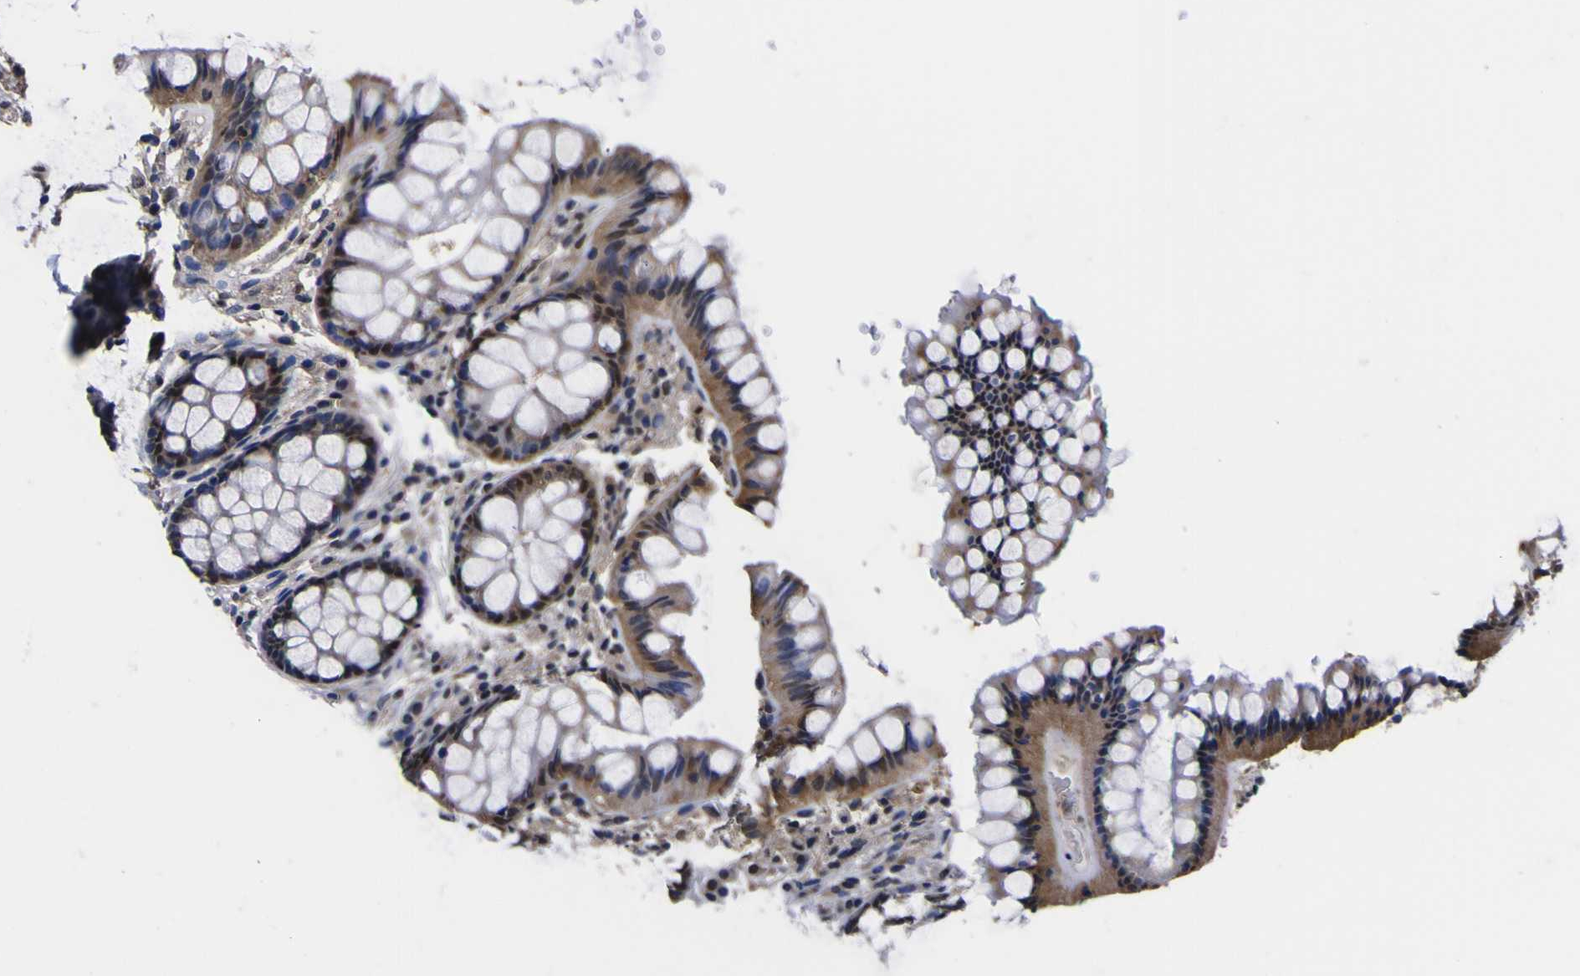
{"staining": {"intensity": "negative", "quantity": "none", "location": "none"}, "tissue": "colon", "cell_type": "Endothelial cells", "image_type": "normal", "snomed": [{"axis": "morphology", "description": "Normal tissue, NOS"}, {"axis": "topography", "description": "Colon"}], "caption": "This image is of normal colon stained with immunohistochemistry (IHC) to label a protein in brown with the nuclei are counter-stained blue. There is no staining in endothelial cells.", "gene": "FAM110B", "patient": {"sex": "female", "age": 55}}